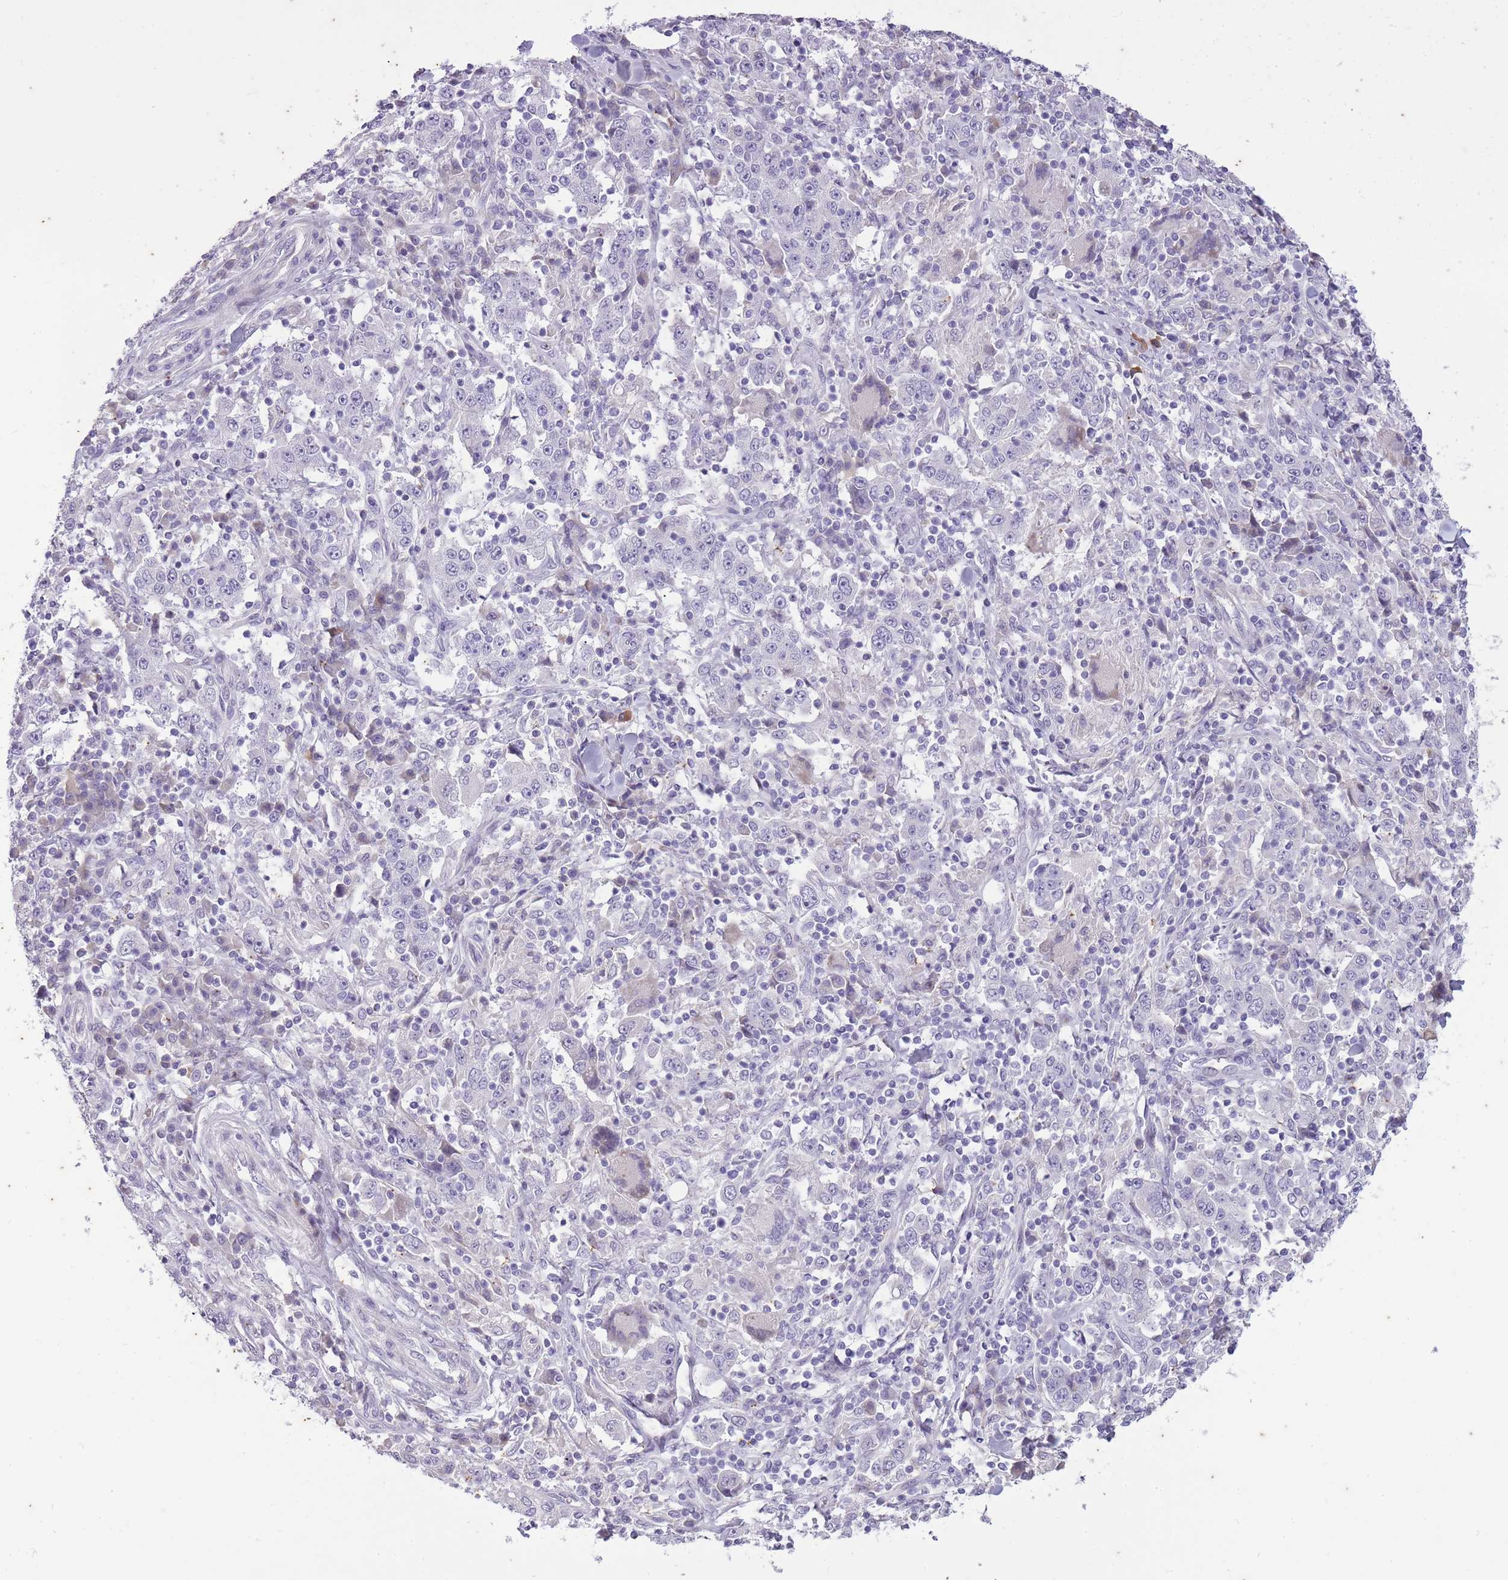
{"staining": {"intensity": "negative", "quantity": "none", "location": "none"}, "tissue": "stomach cancer", "cell_type": "Tumor cells", "image_type": "cancer", "snomed": [{"axis": "morphology", "description": "Normal tissue, NOS"}, {"axis": "morphology", "description": "Adenocarcinoma, NOS"}, {"axis": "topography", "description": "Stomach, upper"}, {"axis": "topography", "description": "Stomach"}], "caption": "Tumor cells show no significant protein positivity in stomach cancer. (Immunohistochemistry, brightfield microscopy, high magnification).", "gene": "CNTNAP3", "patient": {"sex": "male", "age": 59}}